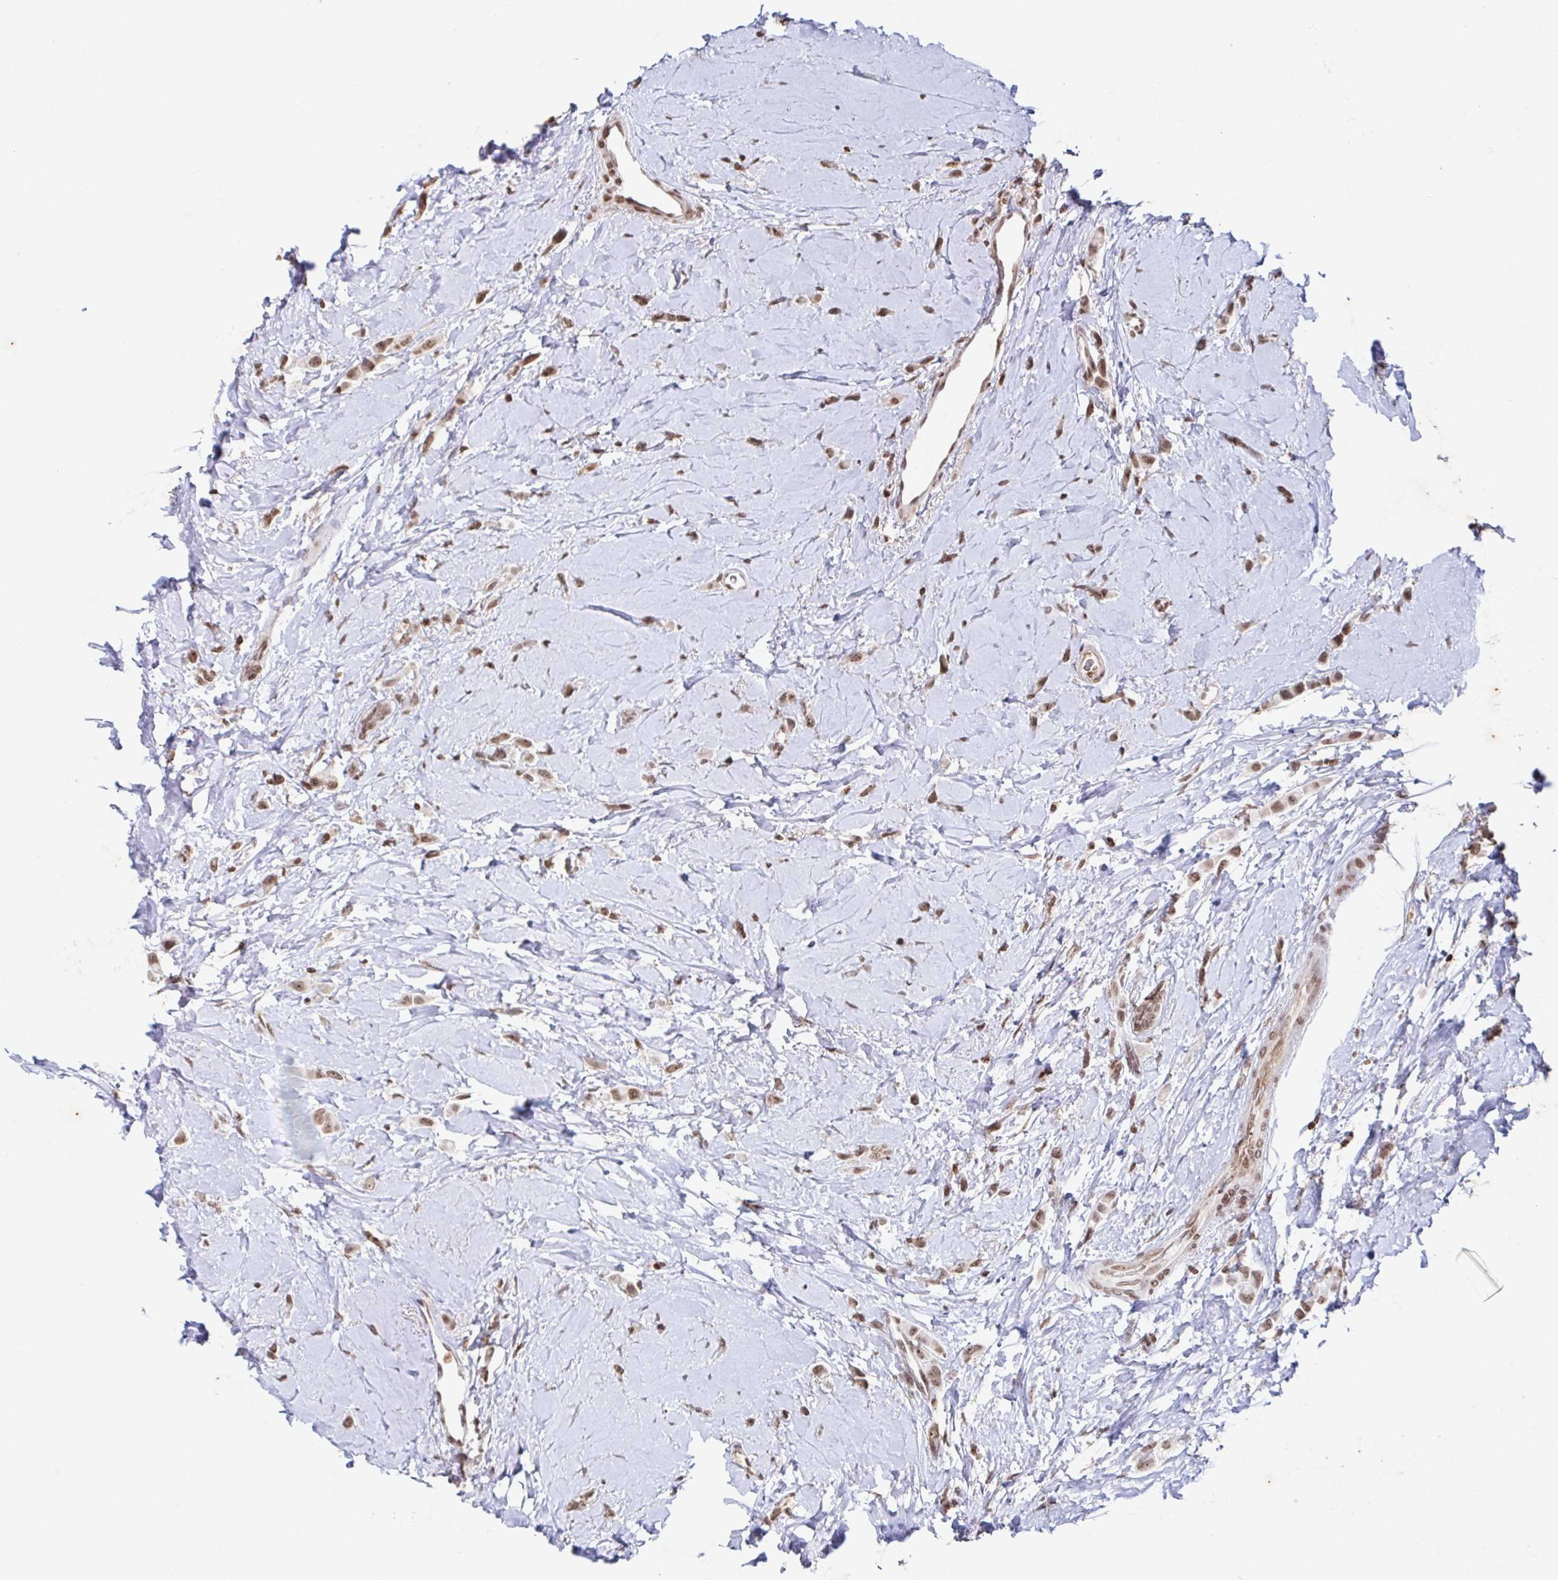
{"staining": {"intensity": "moderate", "quantity": ">75%", "location": "nuclear"}, "tissue": "breast cancer", "cell_type": "Tumor cells", "image_type": "cancer", "snomed": [{"axis": "morphology", "description": "Lobular carcinoma"}, {"axis": "topography", "description": "Breast"}], "caption": "Breast cancer stained for a protein demonstrates moderate nuclear positivity in tumor cells.", "gene": "C19orf53", "patient": {"sex": "female", "age": 66}}